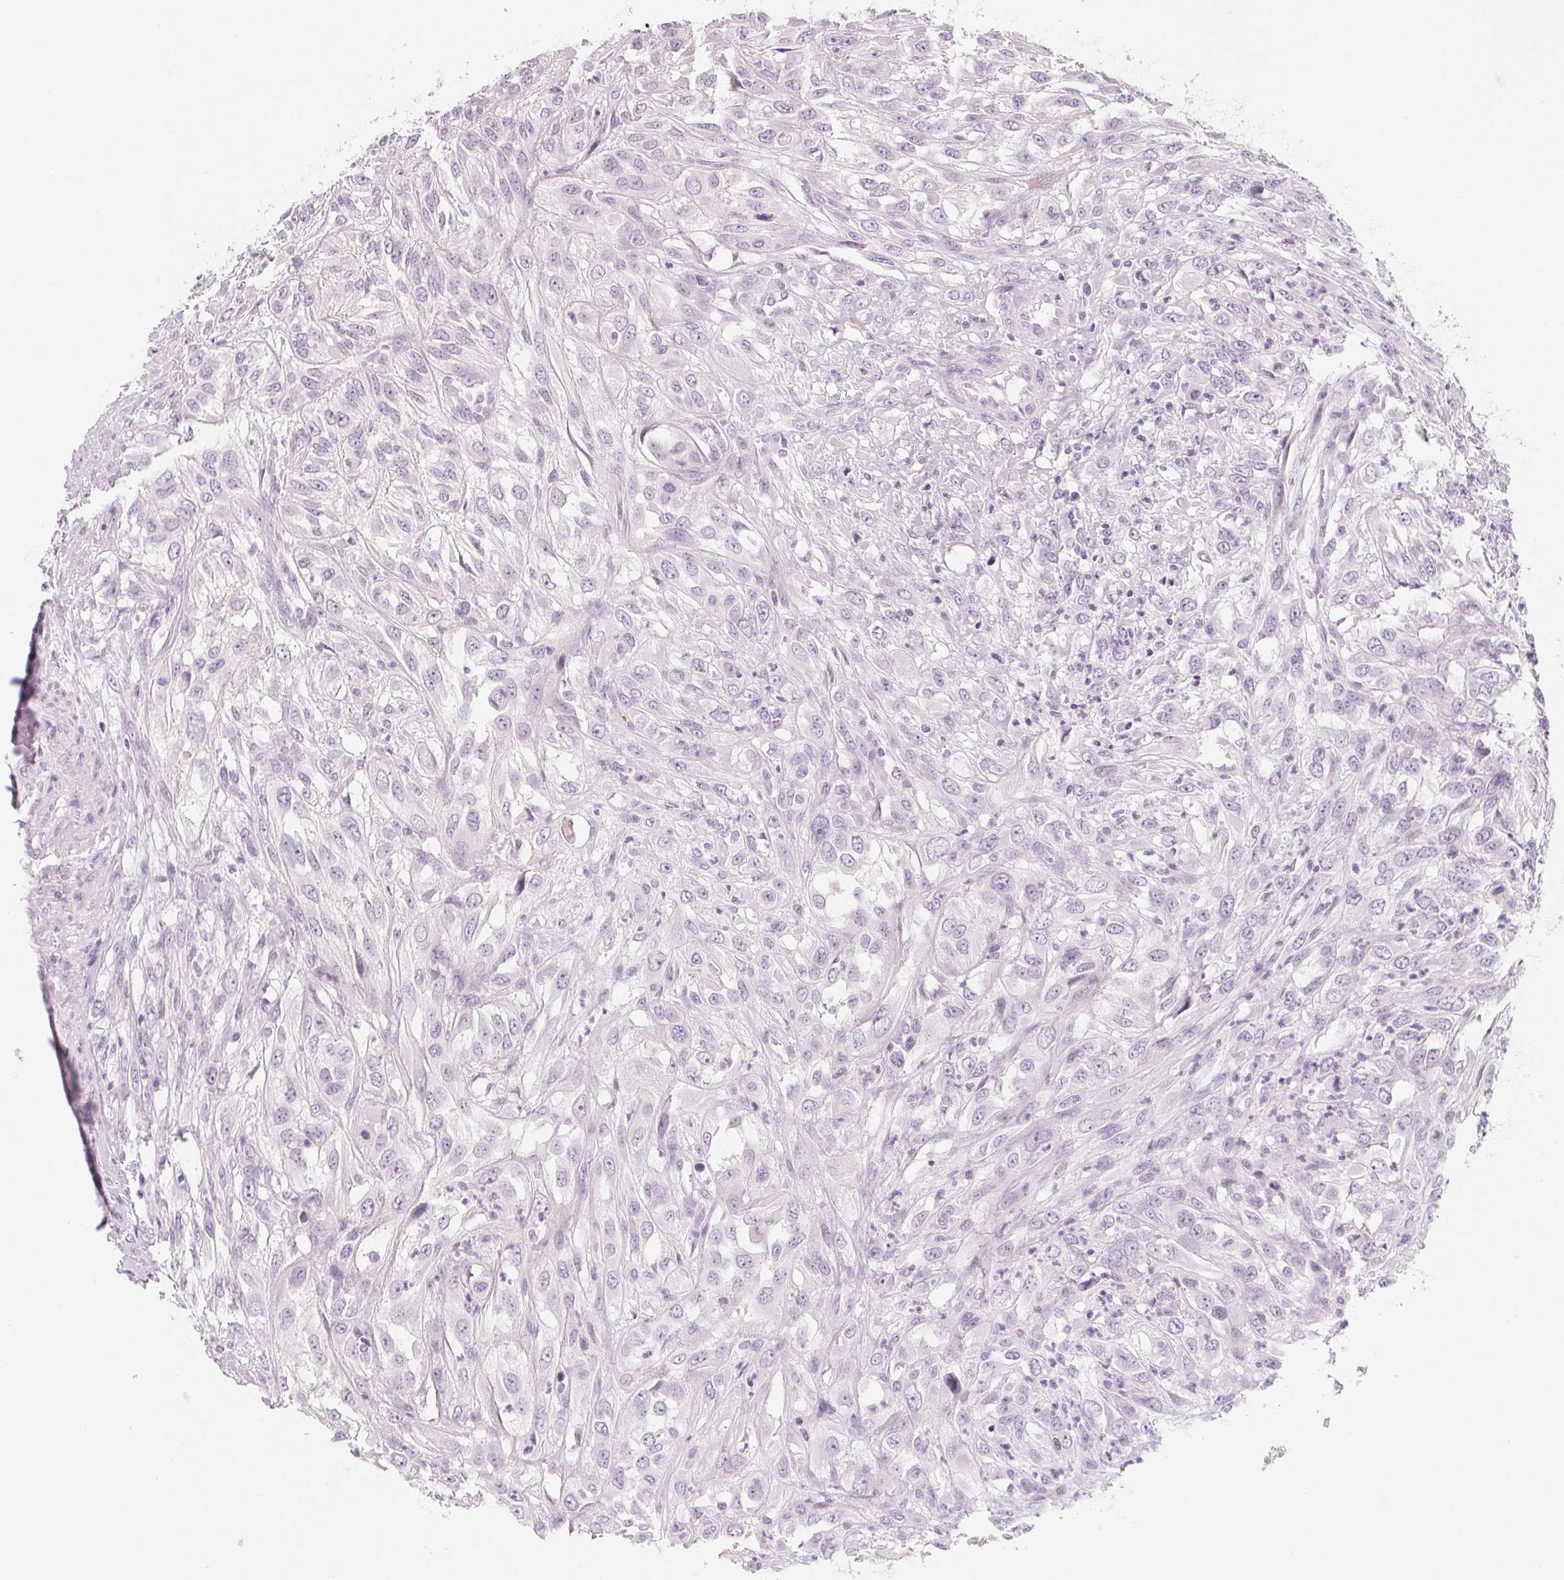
{"staining": {"intensity": "negative", "quantity": "none", "location": "none"}, "tissue": "urothelial cancer", "cell_type": "Tumor cells", "image_type": "cancer", "snomed": [{"axis": "morphology", "description": "Urothelial carcinoma, High grade"}, {"axis": "topography", "description": "Urinary bladder"}], "caption": "Tumor cells show no significant expression in urothelial cancer.", "gene": "SH3GL2", "patient": {"sex": "male", "age": 67}}